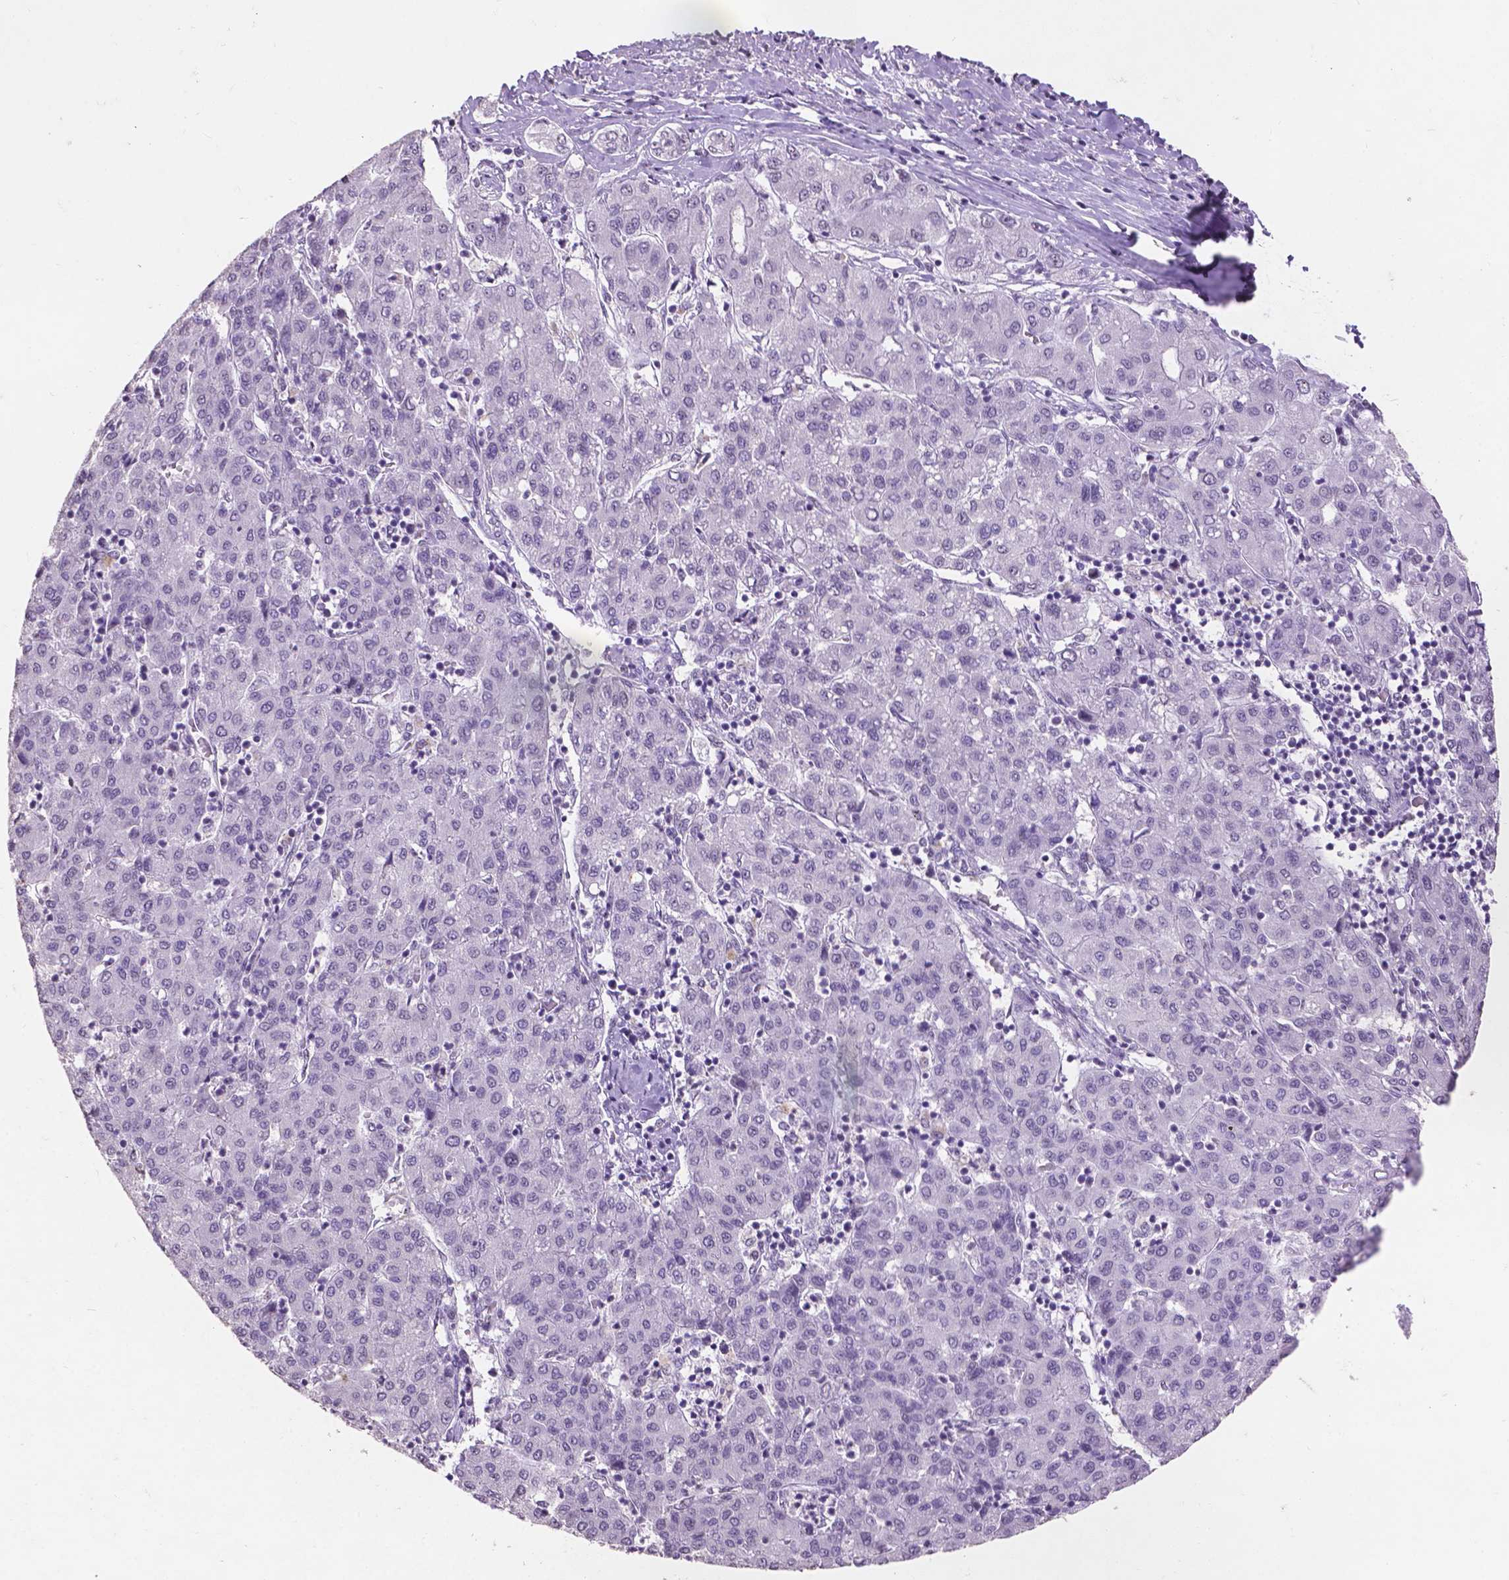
{"staining": {"intensity": "negative", "quantity": "none", "location": "none"}, "tissue": "liver cancer", "cell_type": "Tumor cells", "image_type": "cancer", "snomed": [{"axis": "morphology", "description": "Carcinoma, Hepatocellular, NOS"}, {"axis": "topography", "description": "Liver"}], "caption": "This is an immunohistochemistry image of human liver cancer (hepatocellular carcinoma). There is no expression in tumor cells.", "gene": "COIL", "patient": {"sex": "male", "age": 65}}